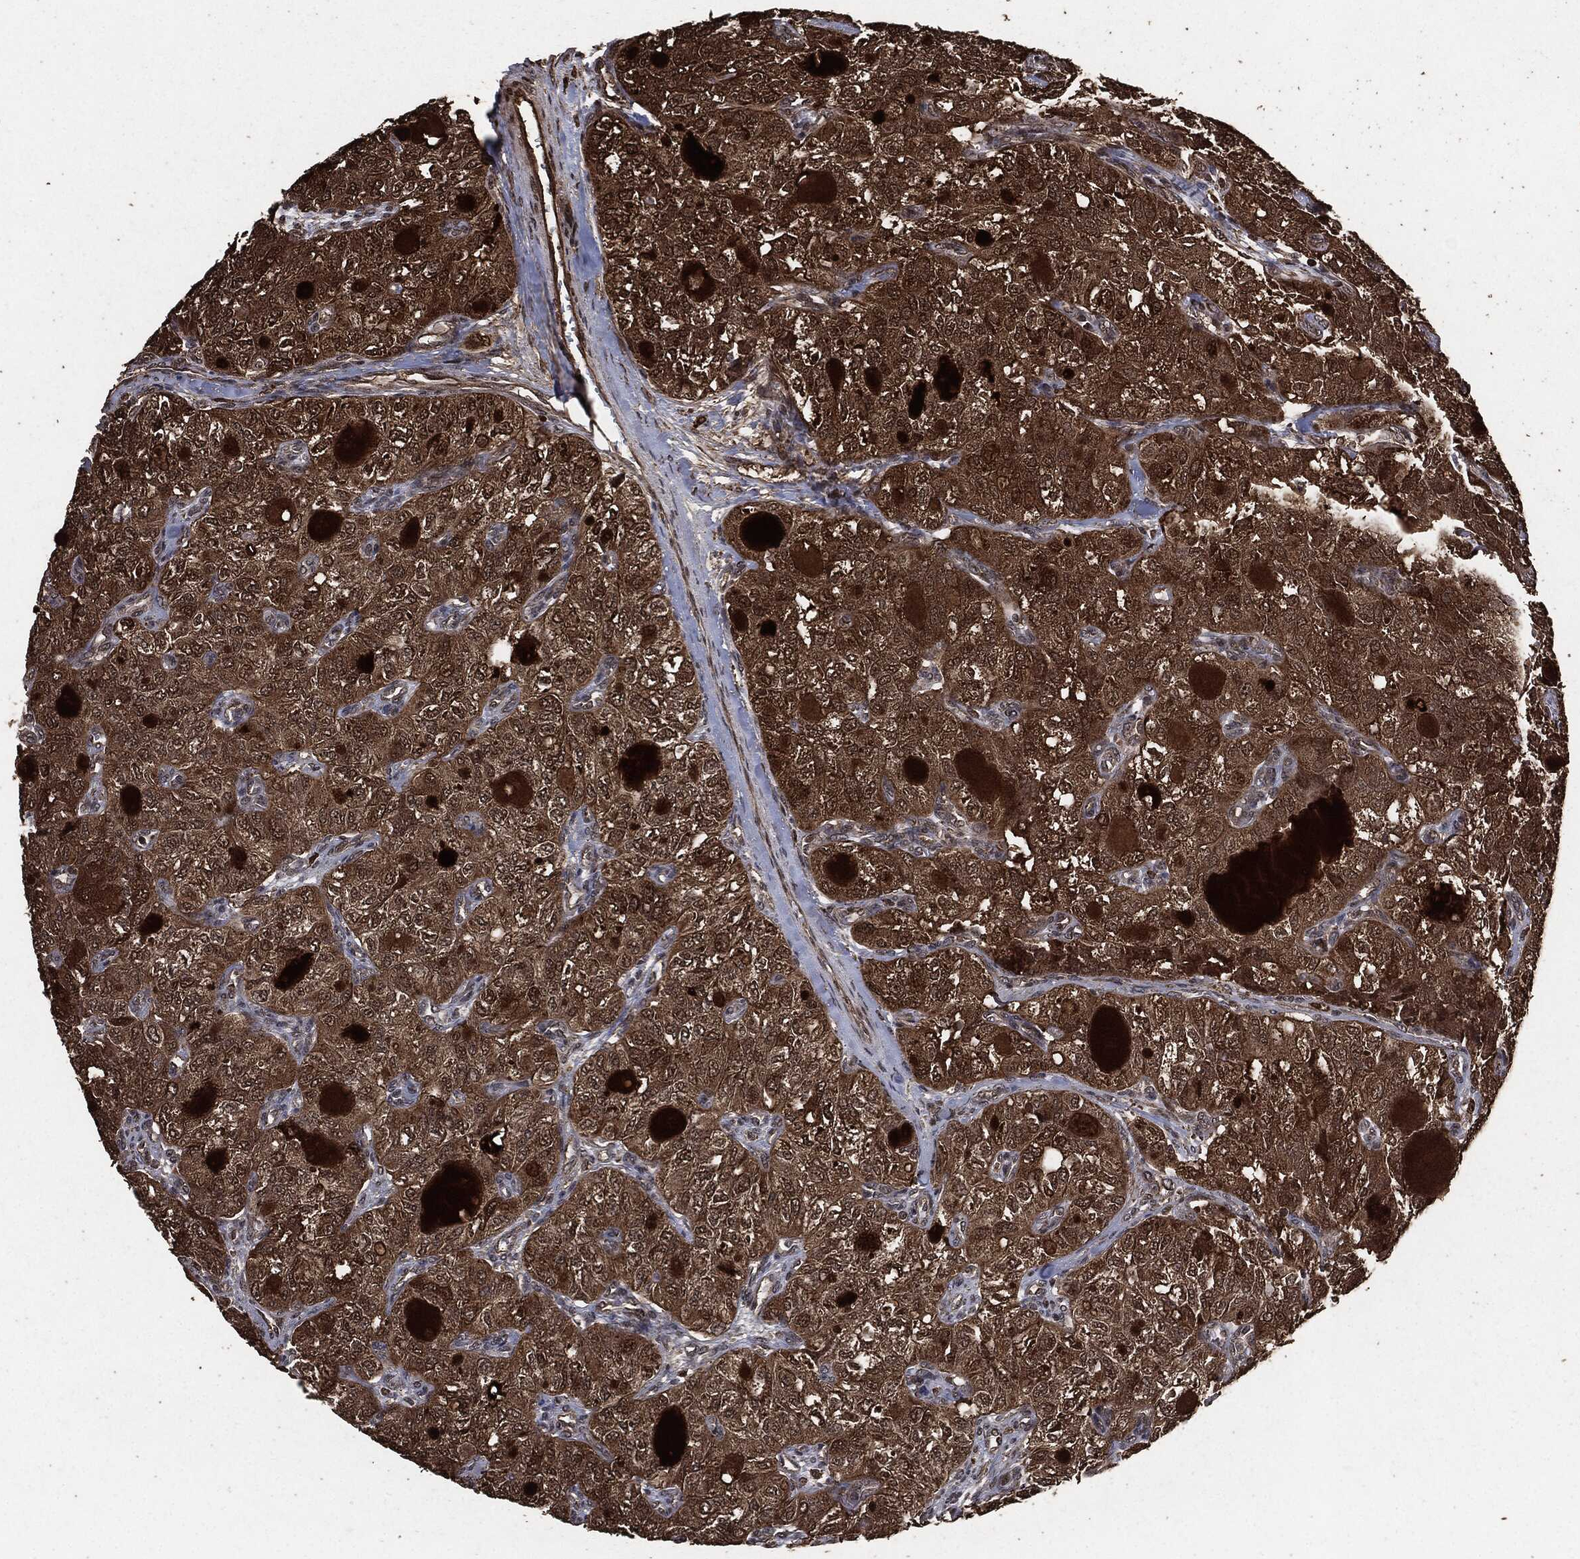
{"staining": {"intensity": "moderate", "quantity": ">75%", "location": "cytoplasmic/membranous"}, "tissue": "thyroid cancer", "cell_type": "Tumor cells", "image_type": "cancer", "snomed": [{"axis": "morphology", "description": "Follicular adenoma carcinoma, NOS"}, {"axis": "topography", "description": "Thyroid gland"}], "caption": "Protein analysis of thyroid follicular adenoma carcinoma tissue reveals moderate cytoplasmic/membranous positivity in approximately >75% of tumor cells. (DAB IHC with brightfield microscopy, high magnification).", "gene": "EGFR", "patient": {"sex": "male", "age": 75}}